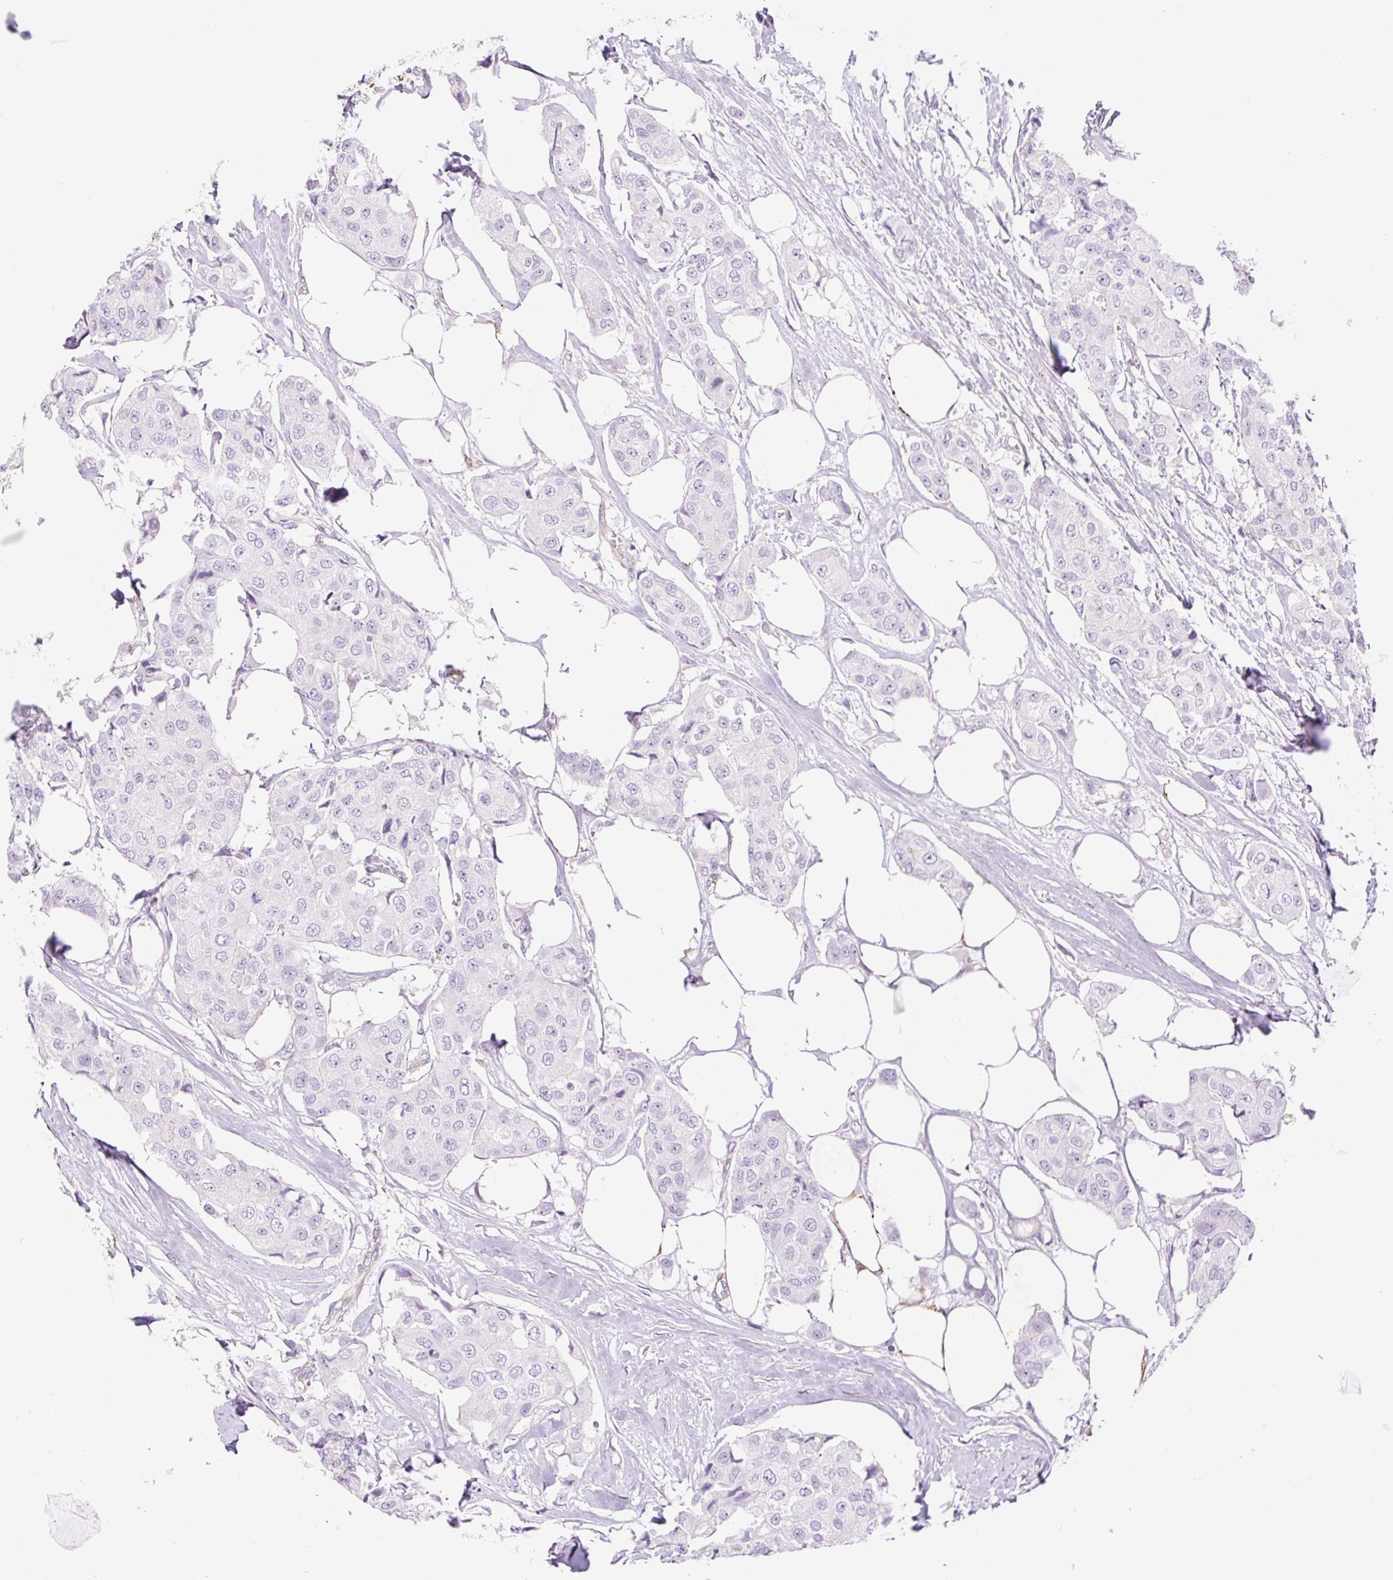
{"staining": {"intensity": "negative", "quantity": "none", "location": "none"}, "tissue": "breast cancer", "cell_type": "Tumor cells", "image_type": "cancer", "snomed": [{"axis": "morphology", "description": "Duct carcinoma"}, {"axis": "topography", "description": "Breast"}, {"axis": "topography", "description": "Lymph node"}], "caption": "Human breast cancer (intraductal carcinoma) stained for a protein using immunohistochemistry shows no expression in tumor cells.", "gene": "EHD3", "patient": {"sex": "female", "age": 80}}